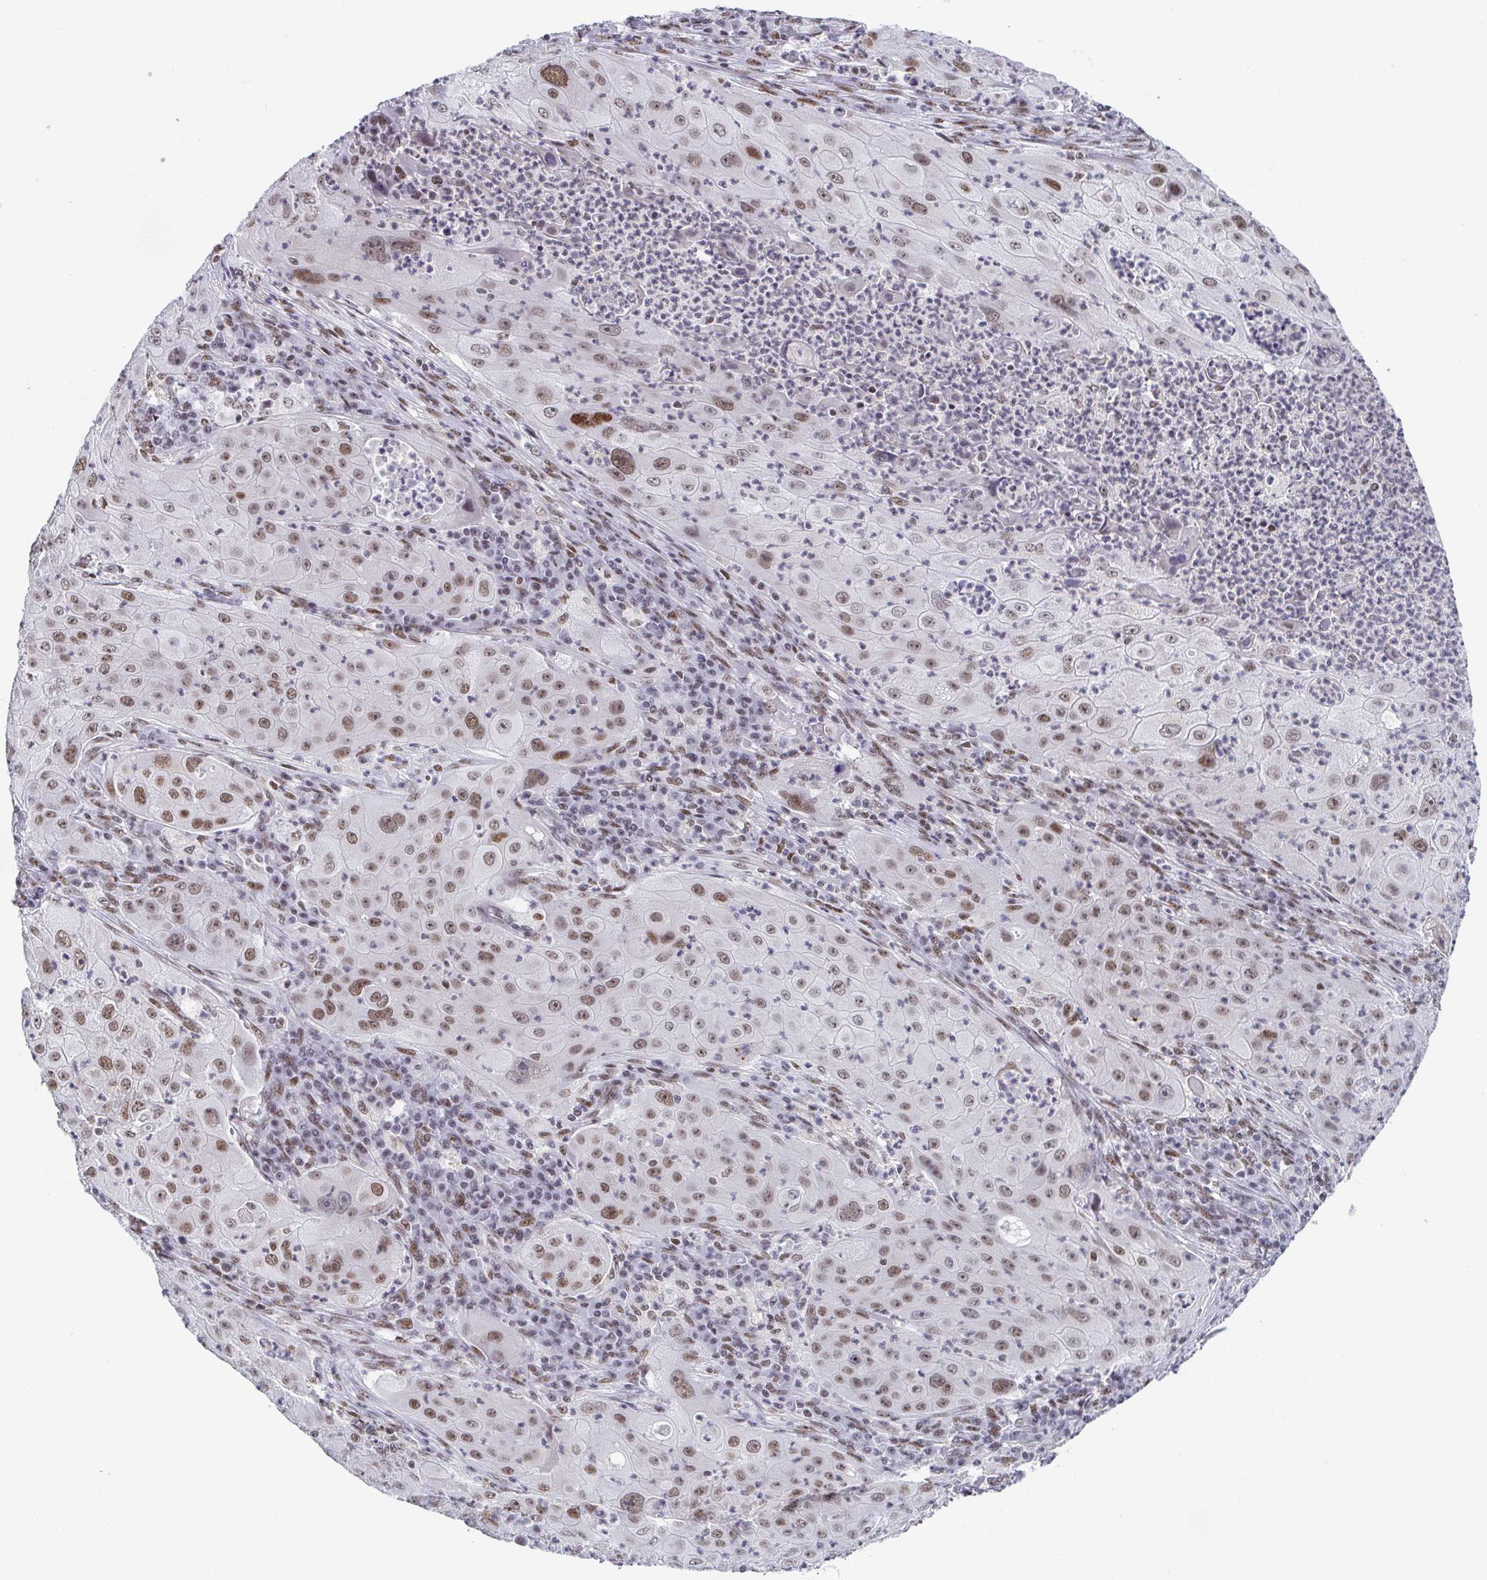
{"staining": {"intensity": "moderate", "quantity": ">75%", "location": "nuclear"}, "tissue": "lung cancer", "cell_type": "Tumor cells", "image_type": "cancer", "snomed": [{"axis": "morphology", "description": "Squamous cell carcinoma, NOS"}, {"axis": "topography", "description": "Lung"}], "caption": "Immunohistochemical staining of human lung cancer (squamous cell carcinoma) shows moderate nuclear protein positivity in about >75% of tumor cells.", "gene": "SLC7A10", "patient": {"sex": "female", "age": 59}}